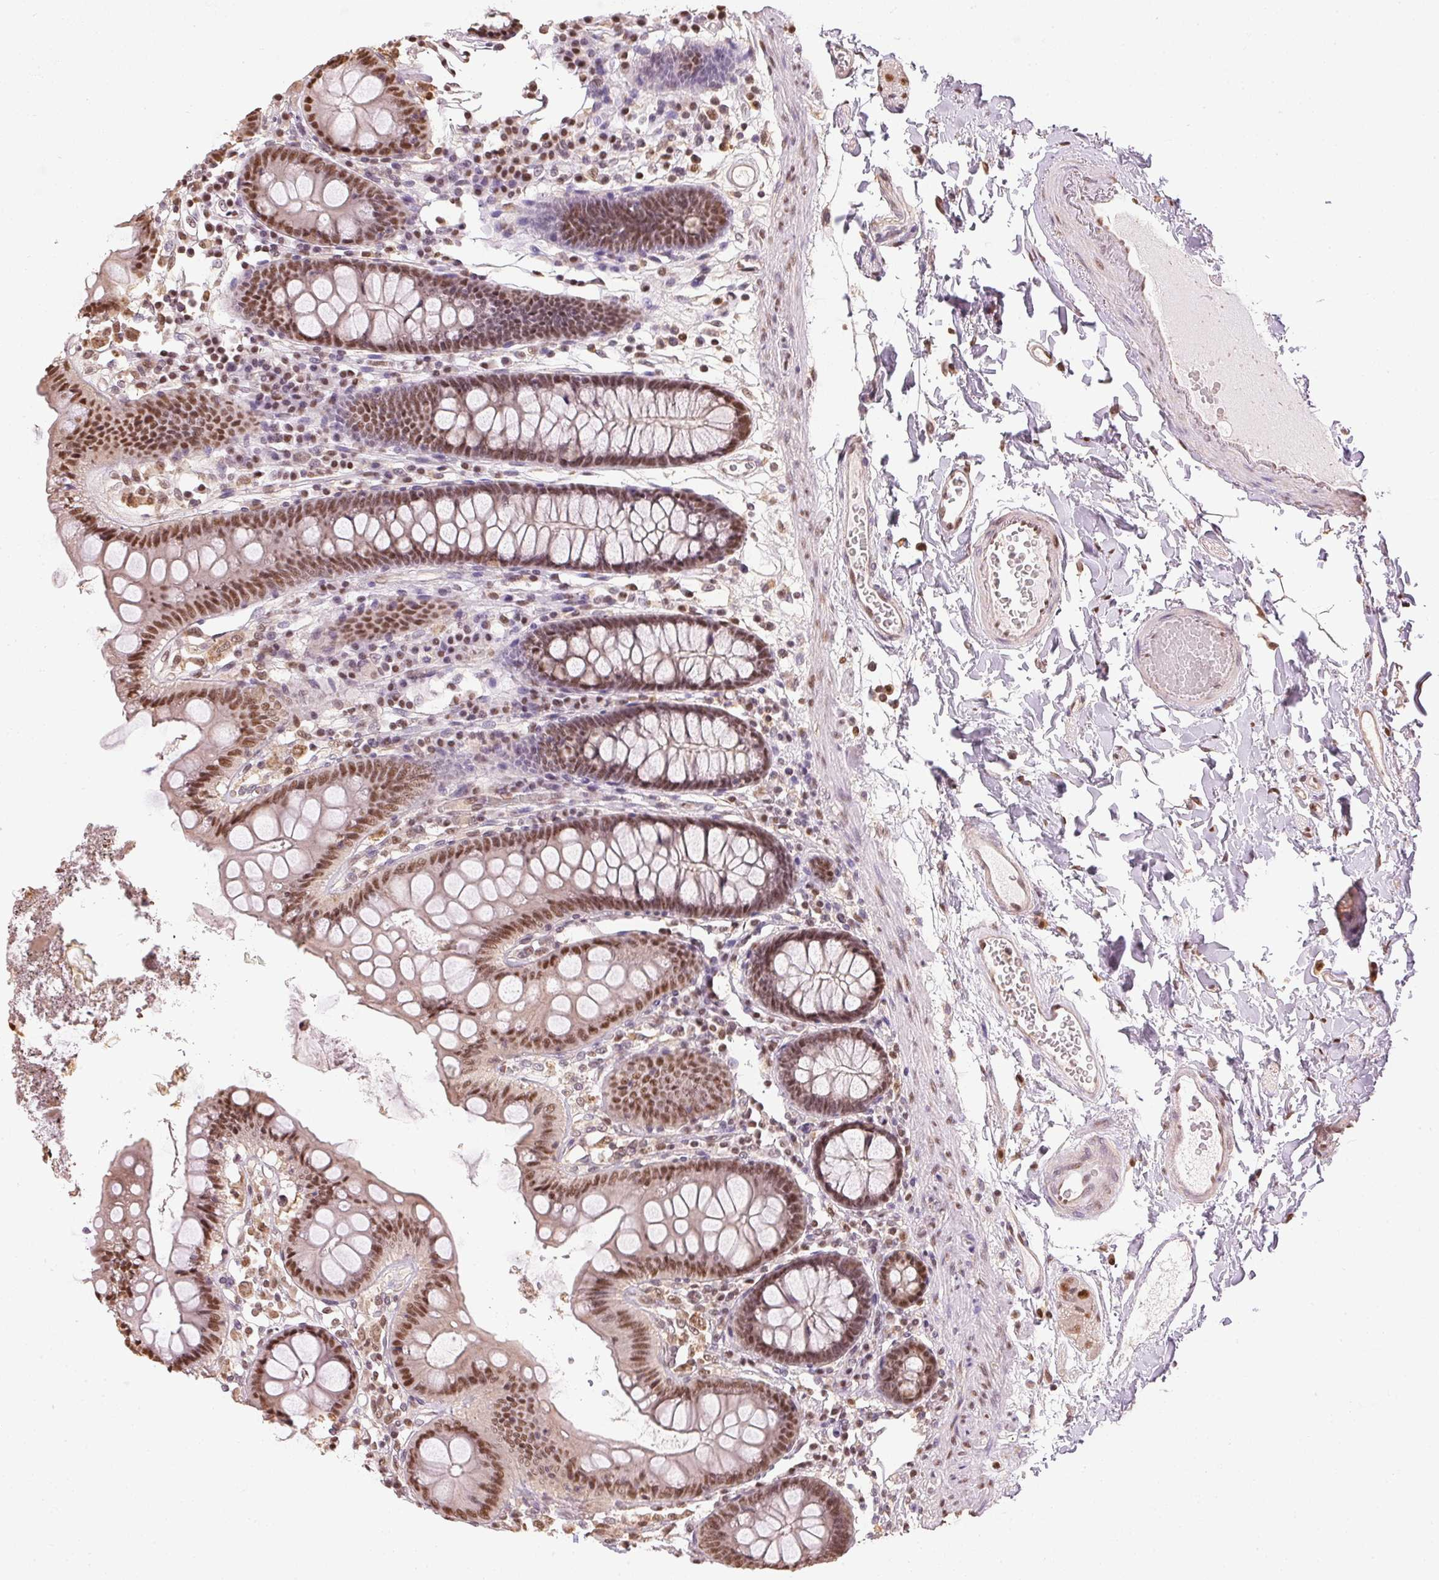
{"staining": {"intensity": "weak", "quantity": "25%-75%", "location": "nuclear"}, "tissue": "colon", "cell_type": "Endothelial cells", "image_type": "normal", "snomed": [{"axis": "morphology", "description": "Normal tissue, NOS"}, {"axis": "topography", "description": "Colon"}], "caption": "This is an image of IHC staining of benign colon, which shows weak staining in the nuclear of endothelial cells.", "gene": "TPI1", "patient": {"sex": "male", "age": 84}}